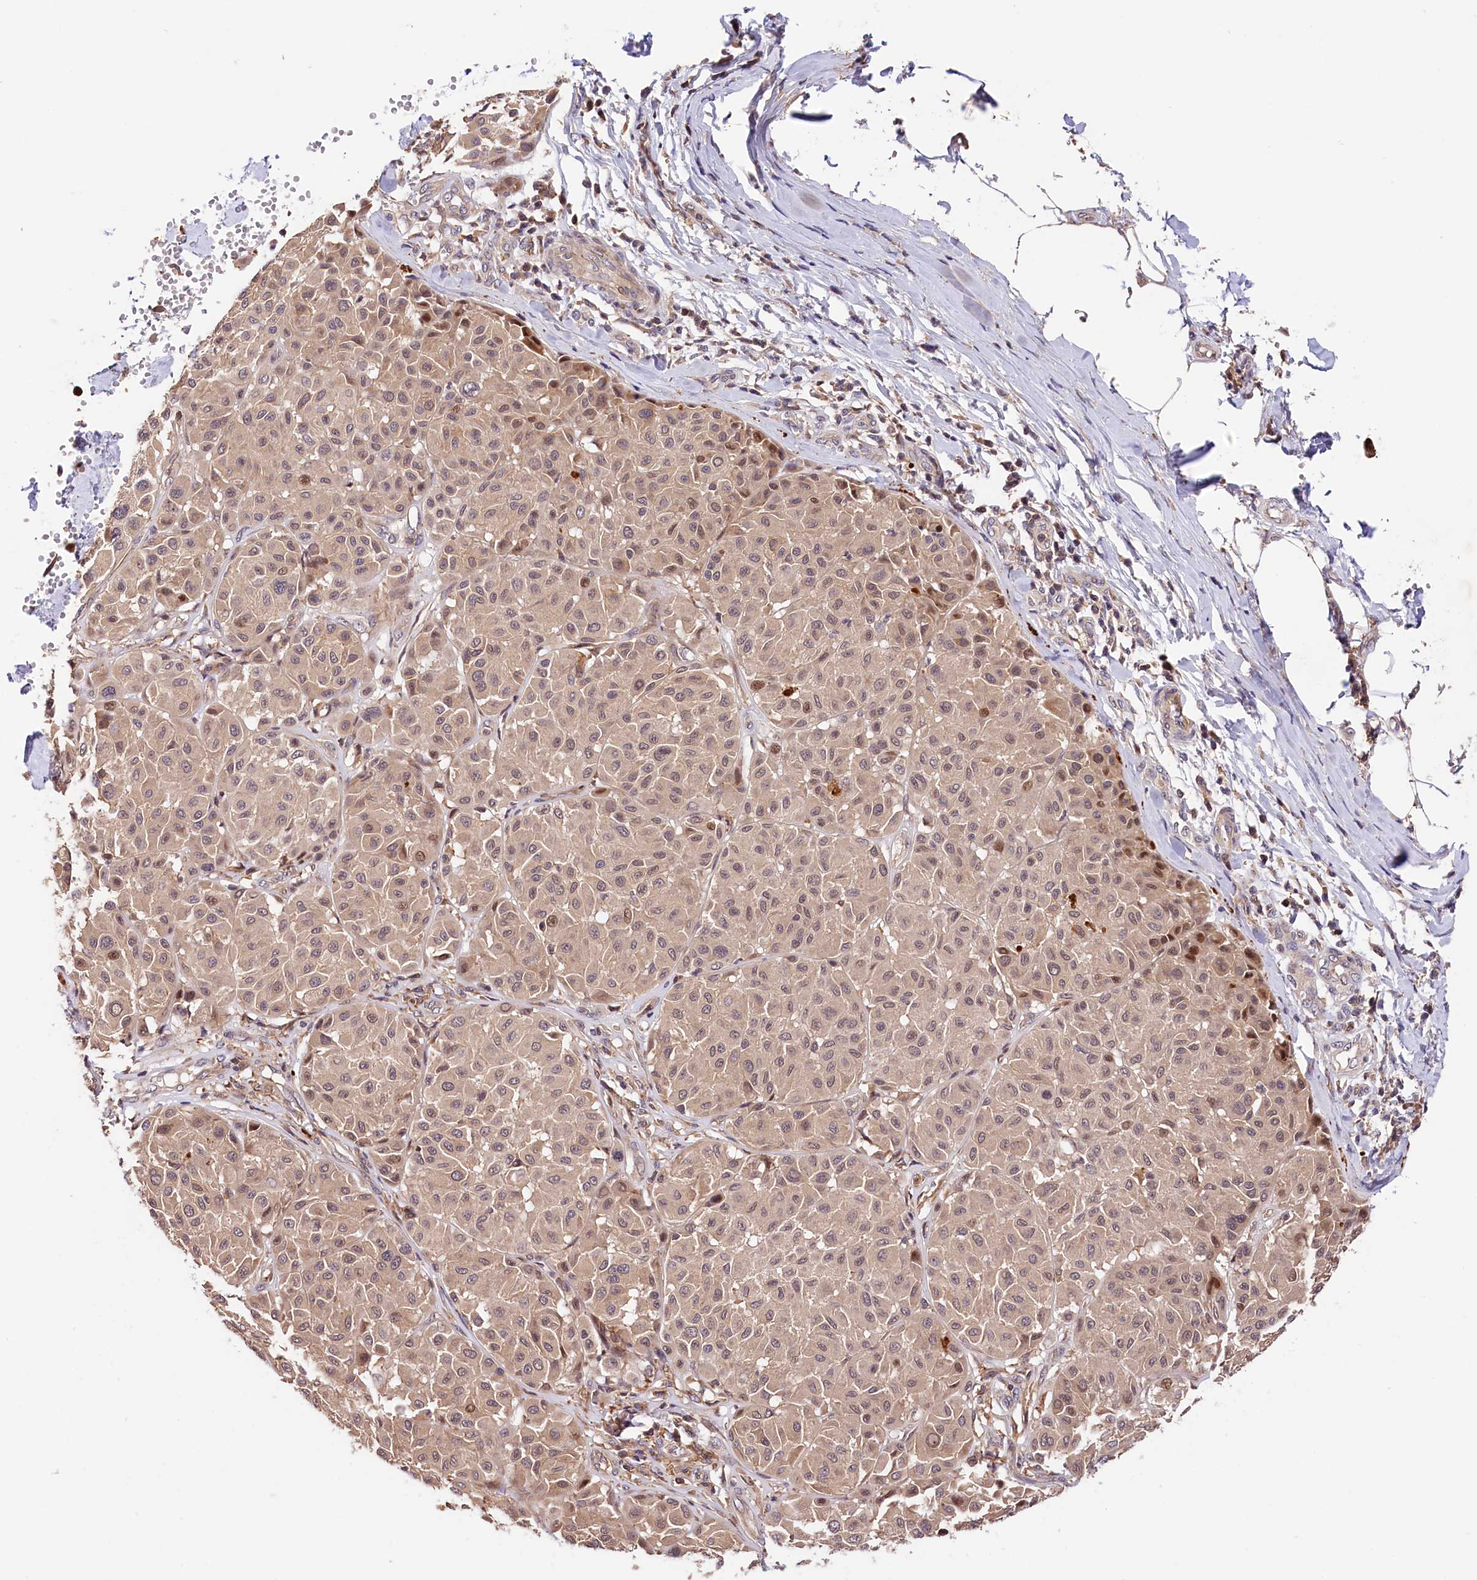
{"staining": {"intensity": "weak", "quantity": "25%-75%", "location": "cytoplasmic/membranous,nuclear"}, "tissue": "melanoma", "cell_type": "Tumor cells", "image_type": "cancer", "snomed": [{"axis": "morphology", "description": "Malignant melanoma, Metastatic site"}, {"axis": "topography", "description": "Soft tissue"}], "caption": "Immunohistochemical staining of human melanoma exhibits low levels of weak cytoplasmic/membranous and nuclear protein staining in approximately 25%-75% of tumor cells.", "gene": "CACNA1H", "patient": {"sex": "male", "age": 41}}